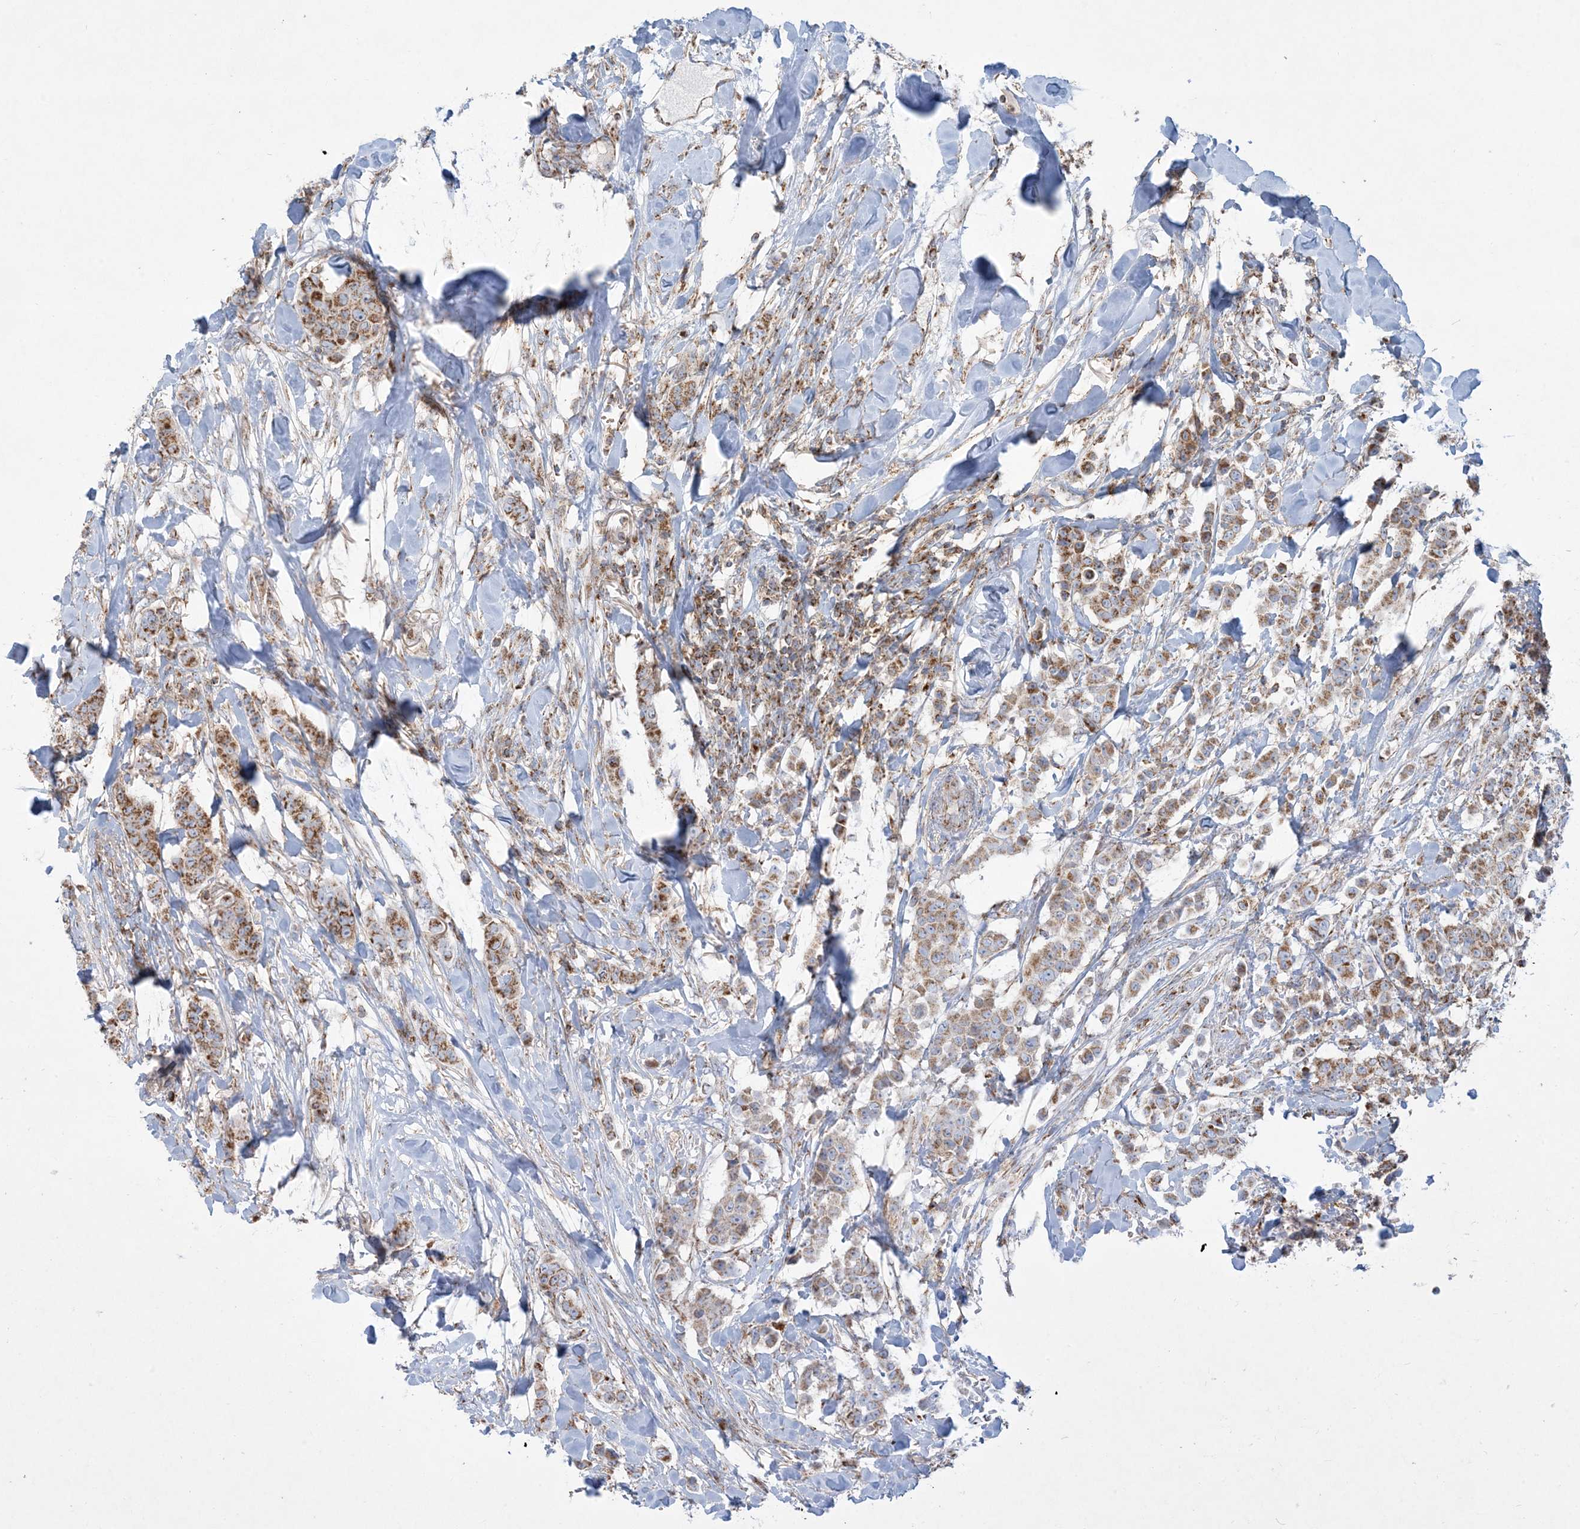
{"staining": {"intensity": "moderate", "quantity": ">75%", "location": "cytoplasmic/membranous"}, "tissue": "breast cancer", "cell_type": "Tumor cells", "image_type": "cancer", "snomed": [{"axis": "morphology", "description": "Duct carcinoma"}, {"axis": "topography", "description": "Breast"}], "caption": "Human infiltrating ductal carcinoma (breast) stained with a protein marker shows moderate staining in tumor cells.", "gene": "BEND4", "patient": {"sex": "female", "age": 40}}